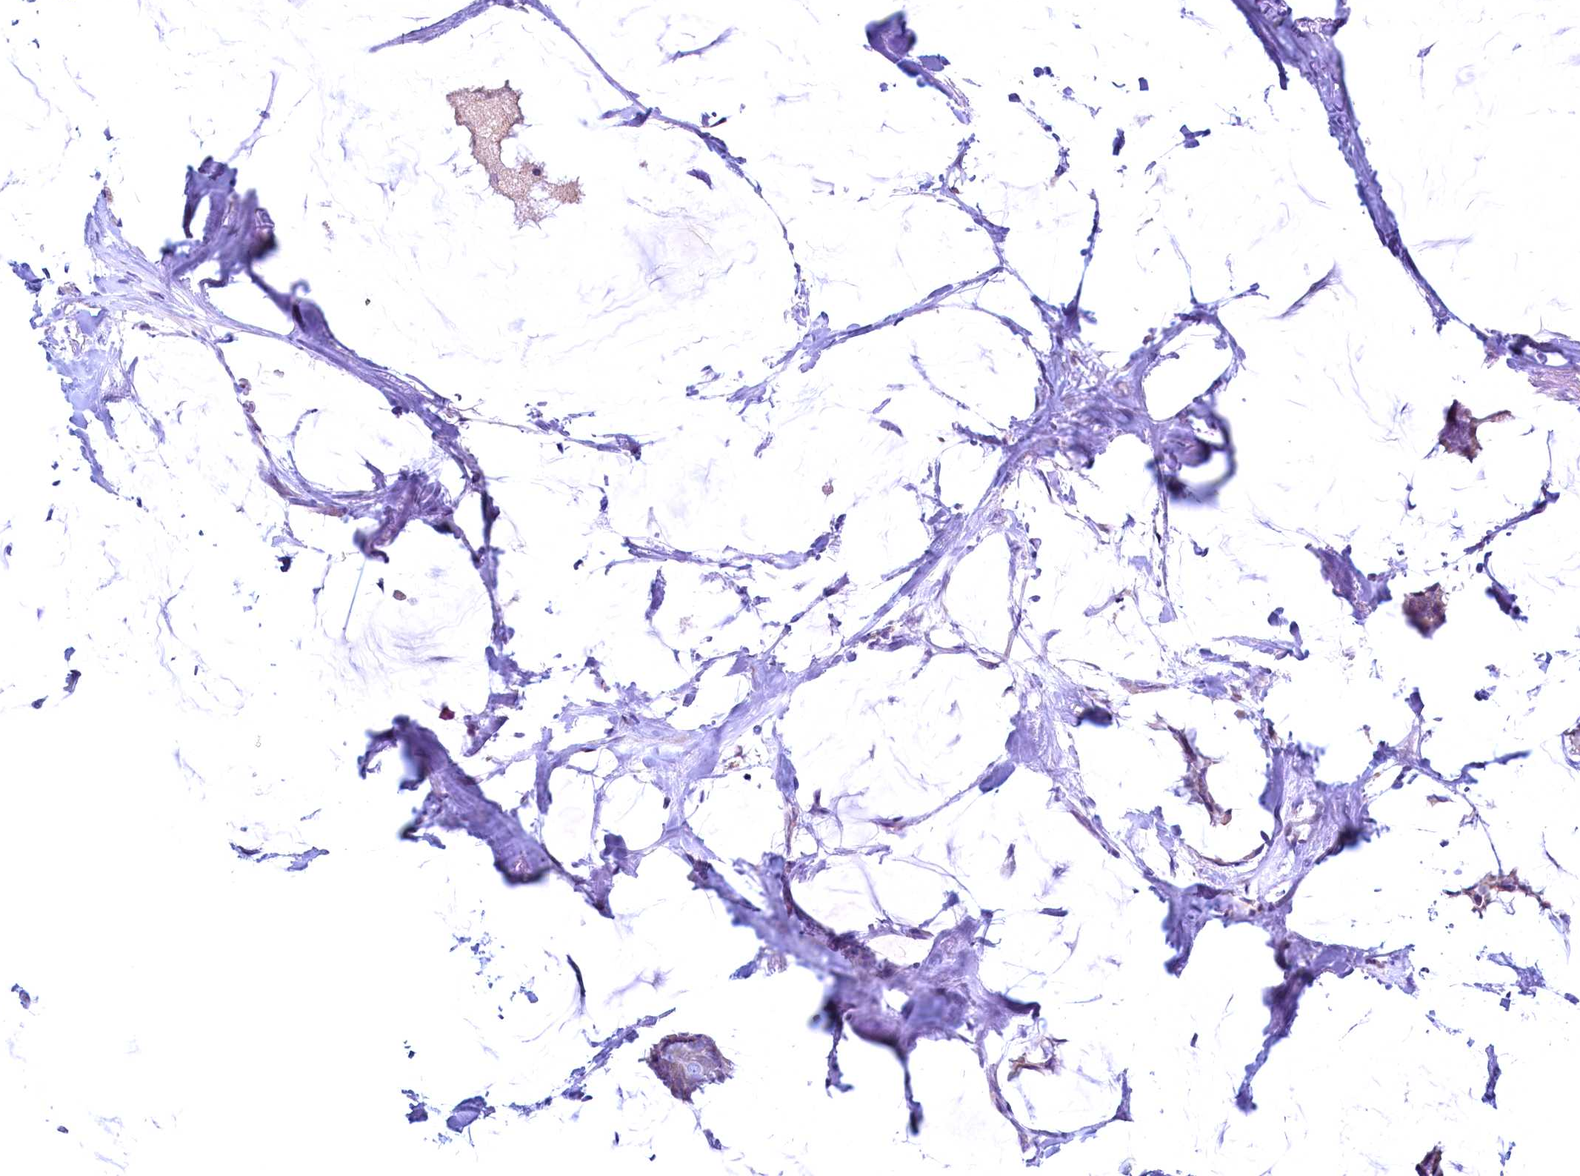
{"staining": {"intensity": "weak", "quantity": "25%-75%", "location": "cytoplasmic/membranous"}, "tissue": "breast cancer", "cell_type": "Tumor cells", "image_type": "cancer", "snomed": [{"axis": "morphology", "description": "Duct carcinoma"}, {"axis": "topography", "description": "Breast"}], "caption": "Protein expression analysis of breast intraductal carcinoma exhibits weak cytoplasmic/membranous staining in about 25%-75% of tumor cells.", "gene": "MAP1LC3A", "patient": {"sex": "female", "age": 93}}